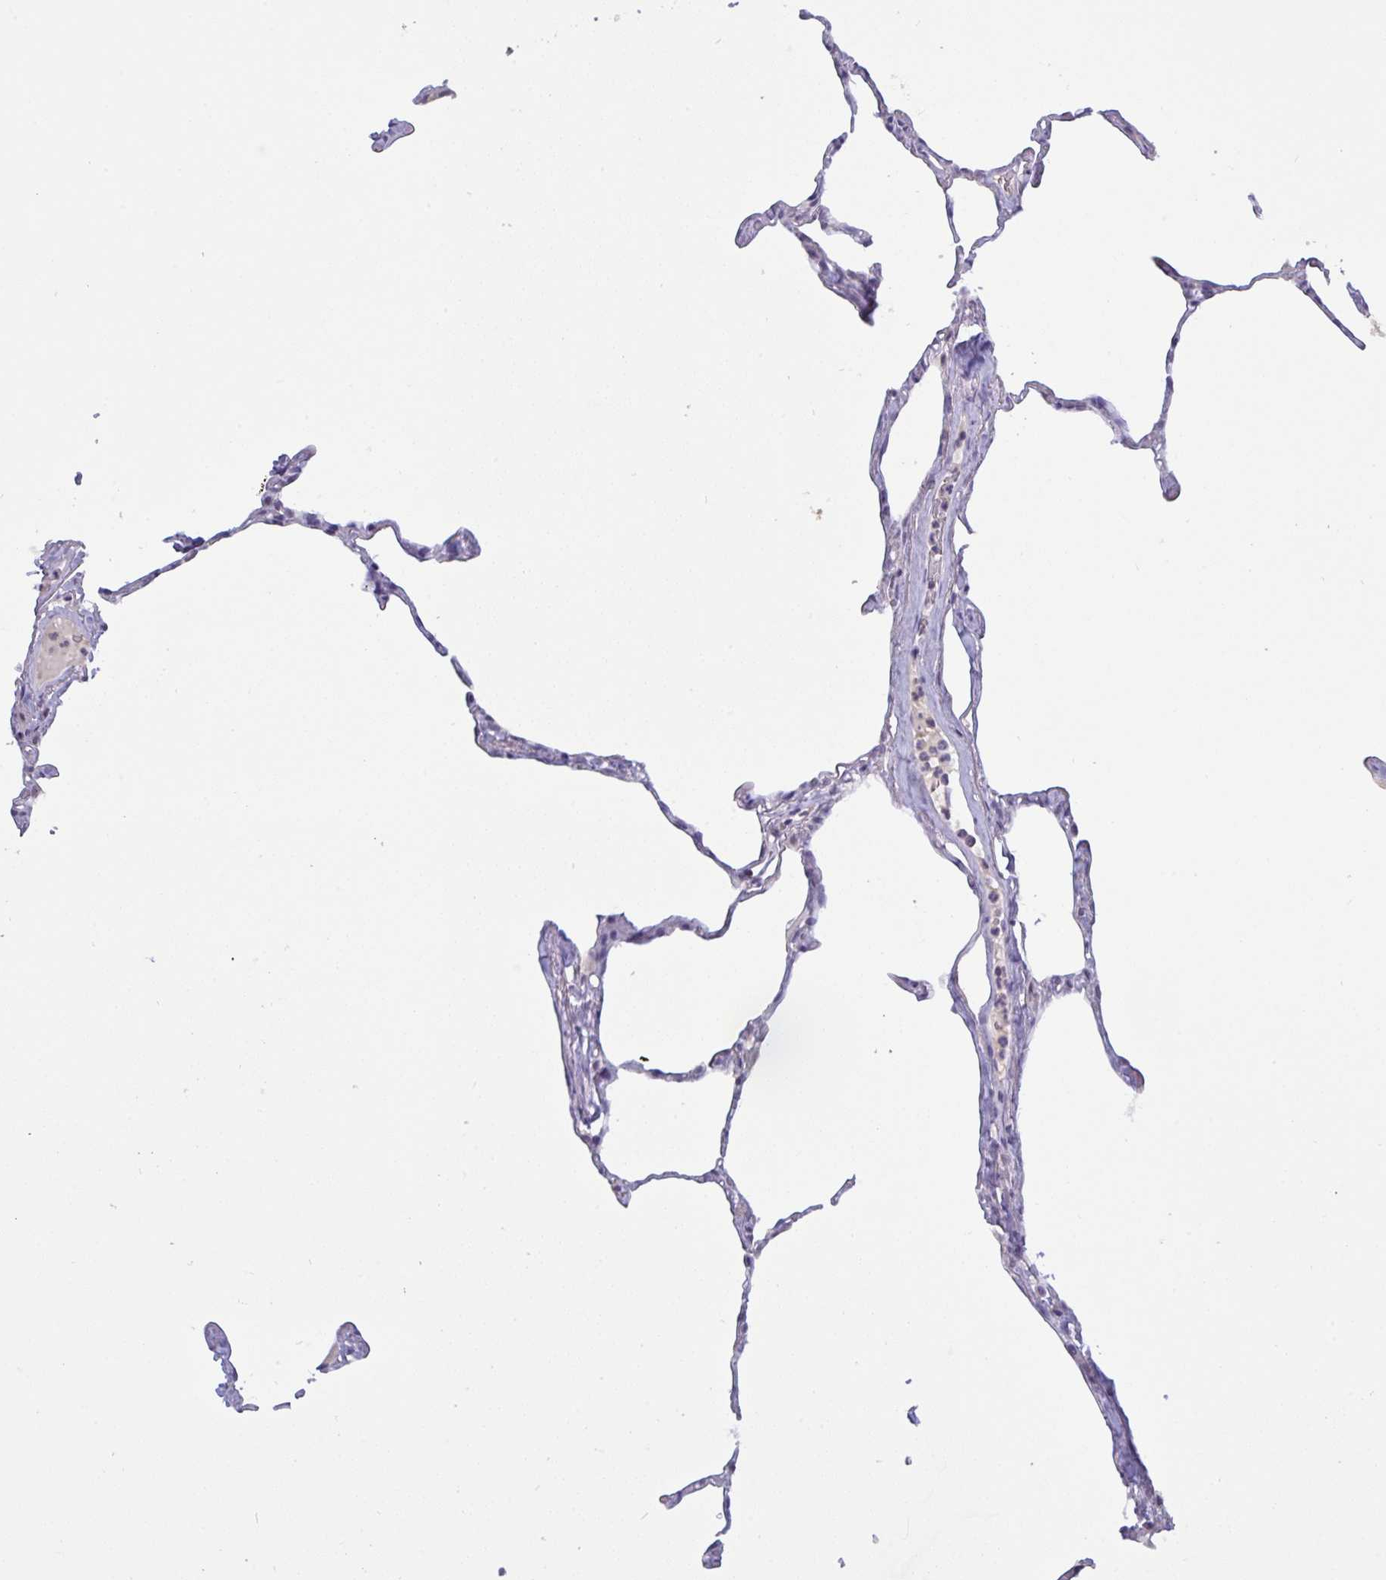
{"staining": {"intensity": "negative", "quantity": "none", "location": "none"}, "tissue": "lung", "cell_type": "Alveolar cells", "image_type": "normal", "snomed": [{"axis": "morphology", "description": "Normal tissue, NOS"}, {"axis": "topography", "description": "Lung"}], "caption": "The photomicrograph shows no staining of alveolar cells in normal lung. (DAB immunohistochemistry, high magnification).", "gene": "ZNF784", "patient": {"sex": "male", "age": 65}}